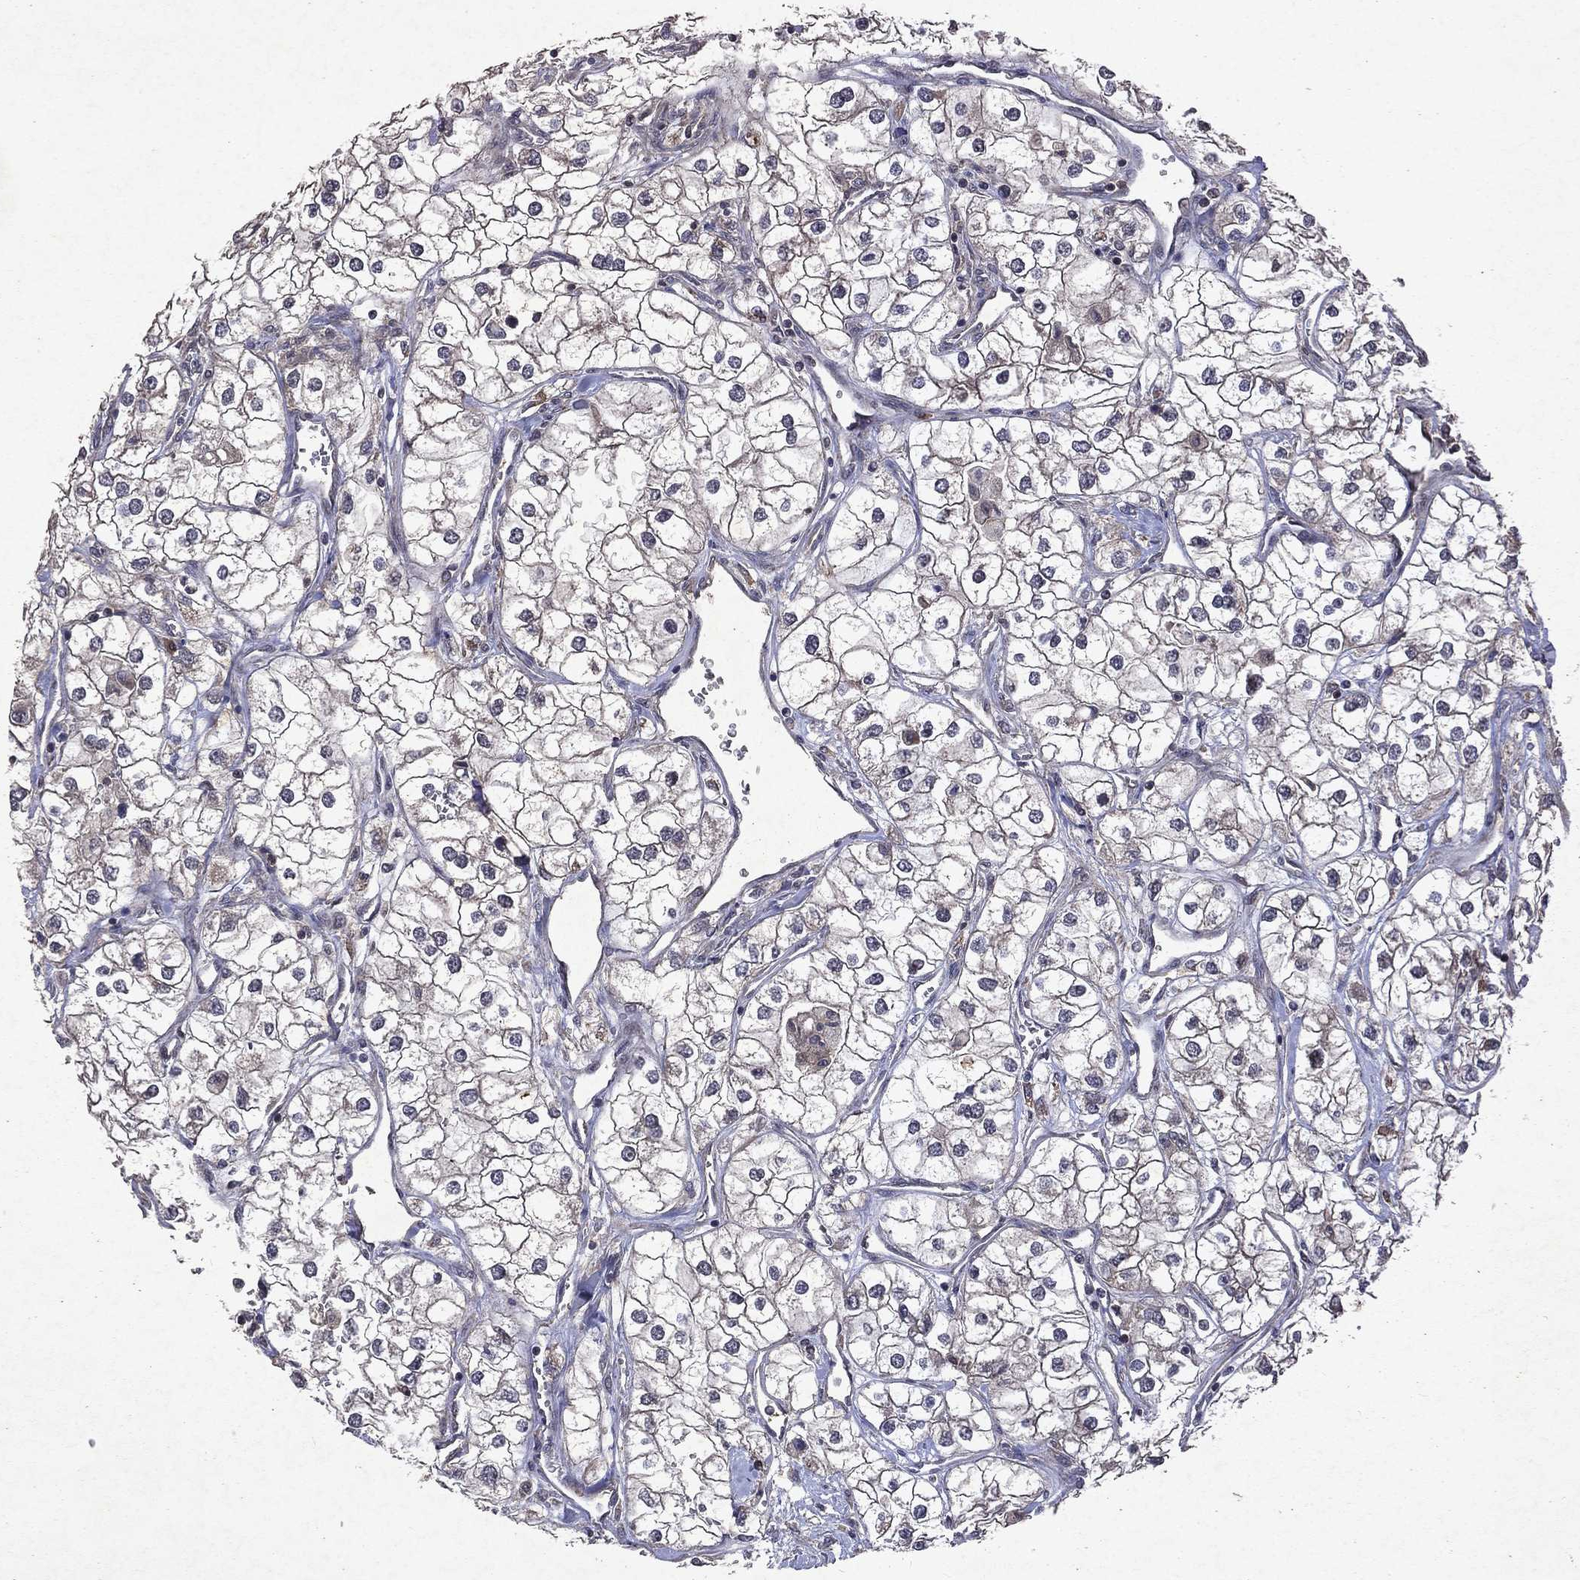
{"staining": {"intensity": "weak", "quantity": "<25%", "location": "cytoplasmic/membranous"}, "tissue": "renal cancer", "cell_type": "Tumor cells", "image_type": "cancer", "snomed": [{"axis": "morphology", "description": "Adenocarcinoma, NOS"}, {"axis": "topography", "description": "Kidney"}], "caption": "The histopathology image reveals no staining of tumor cells in renal cancer (adenocarcinoma).", "gene": "MTAP", "patient": {"sex": "male", "age": 59}}